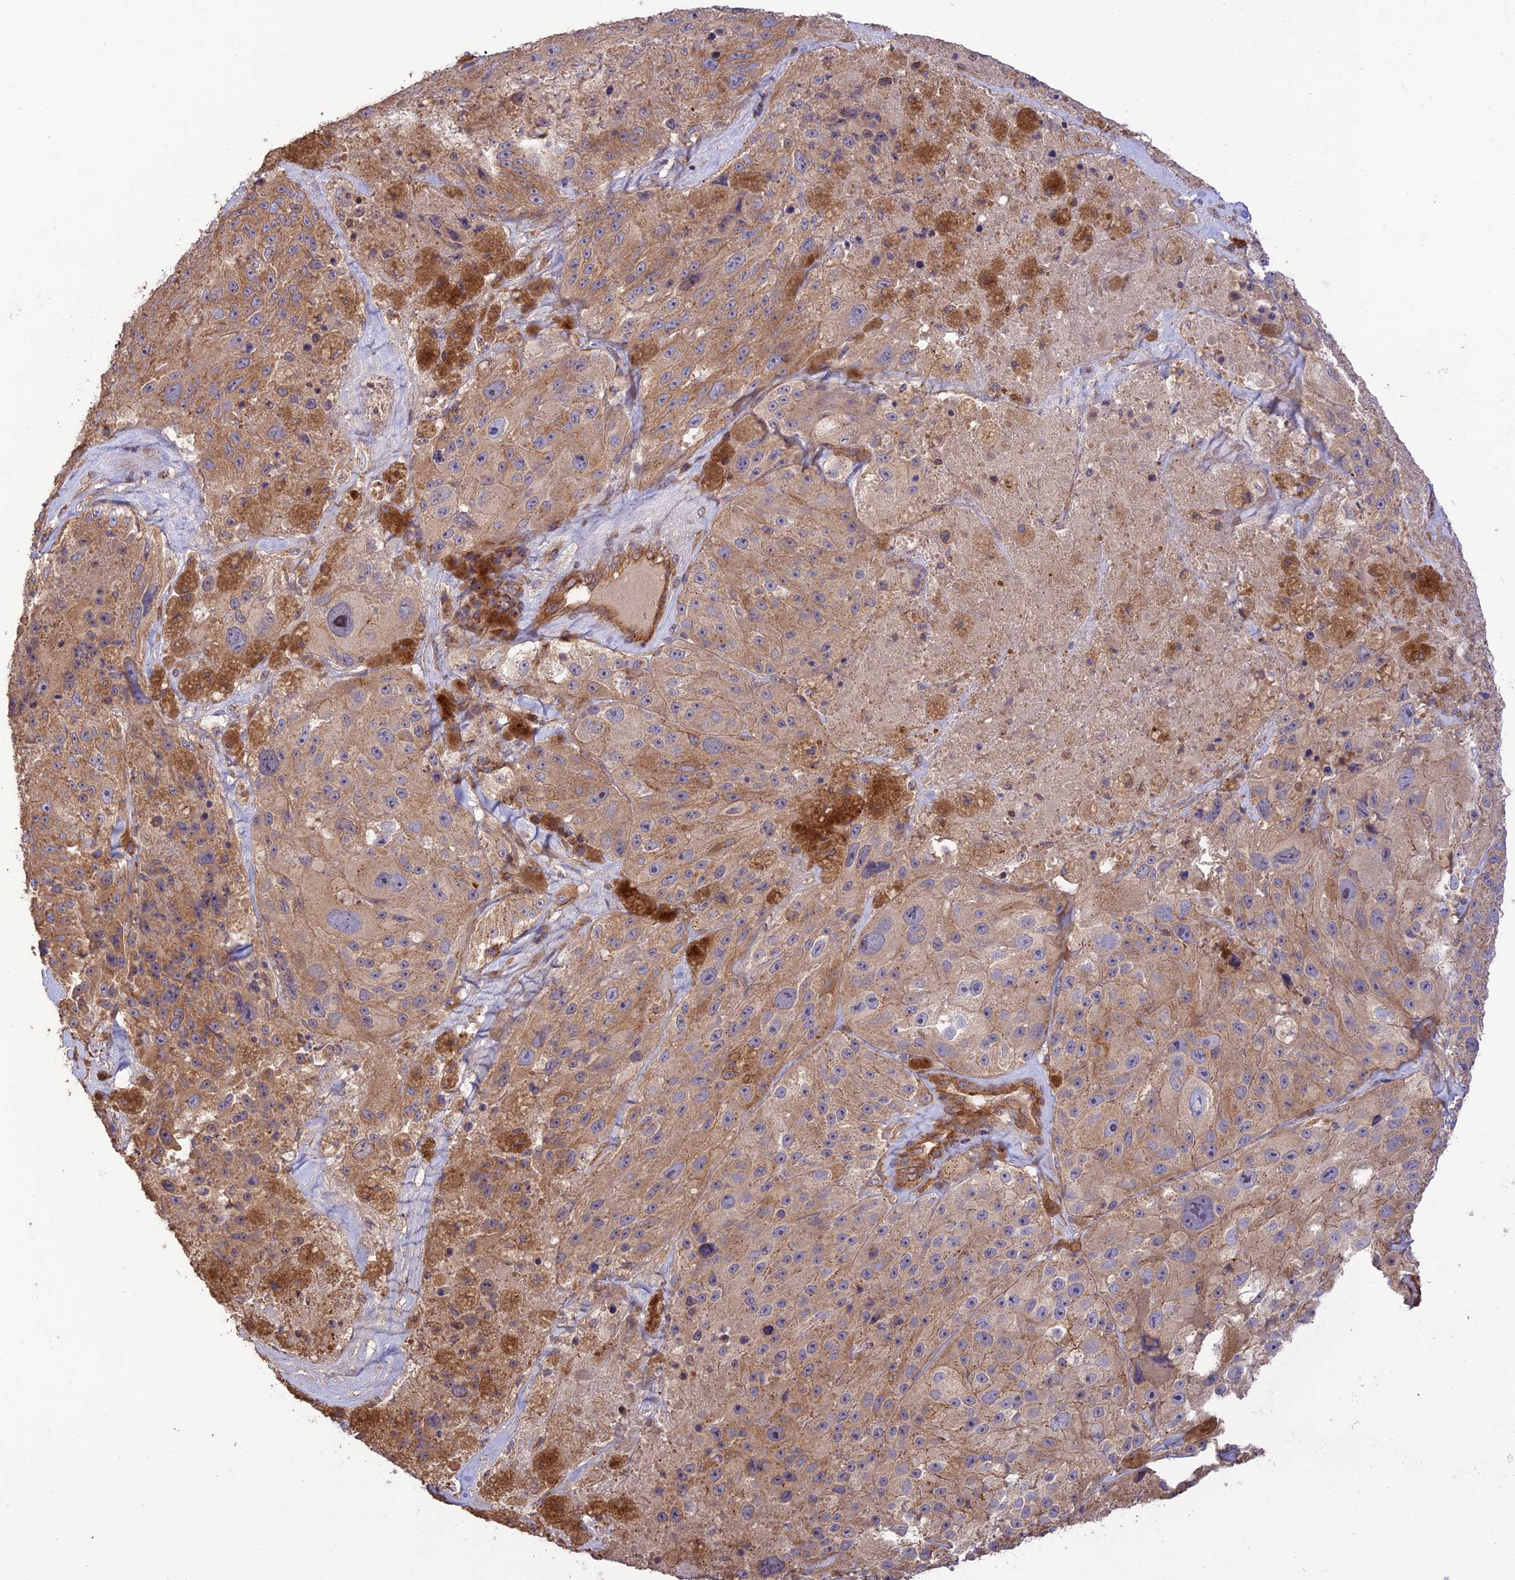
{"staining": {"intensity": "weak", "quantity": ">75%", "location": "cytoplasmic/membranous"}, "tissue": "melanoma", "cell_type": "Tumor cells", "image_type": "cancer", "snomed": [{"axis": "morphology", "description": "Malignant melanoma, Metastatic site"}, {"axis": "topography", "description": "Lymph node"}], "caption": "Immunohistochemistry (IHC) histopathology image of human malignant melanoma (metastatic site) stained for a protein (brown), which reveals low levels of weak cytoplasmic/membranous staining in approximately >75% of tumor cells.", "gene": "HOMER2", "patient": {"sex": "male", "age": 62}}